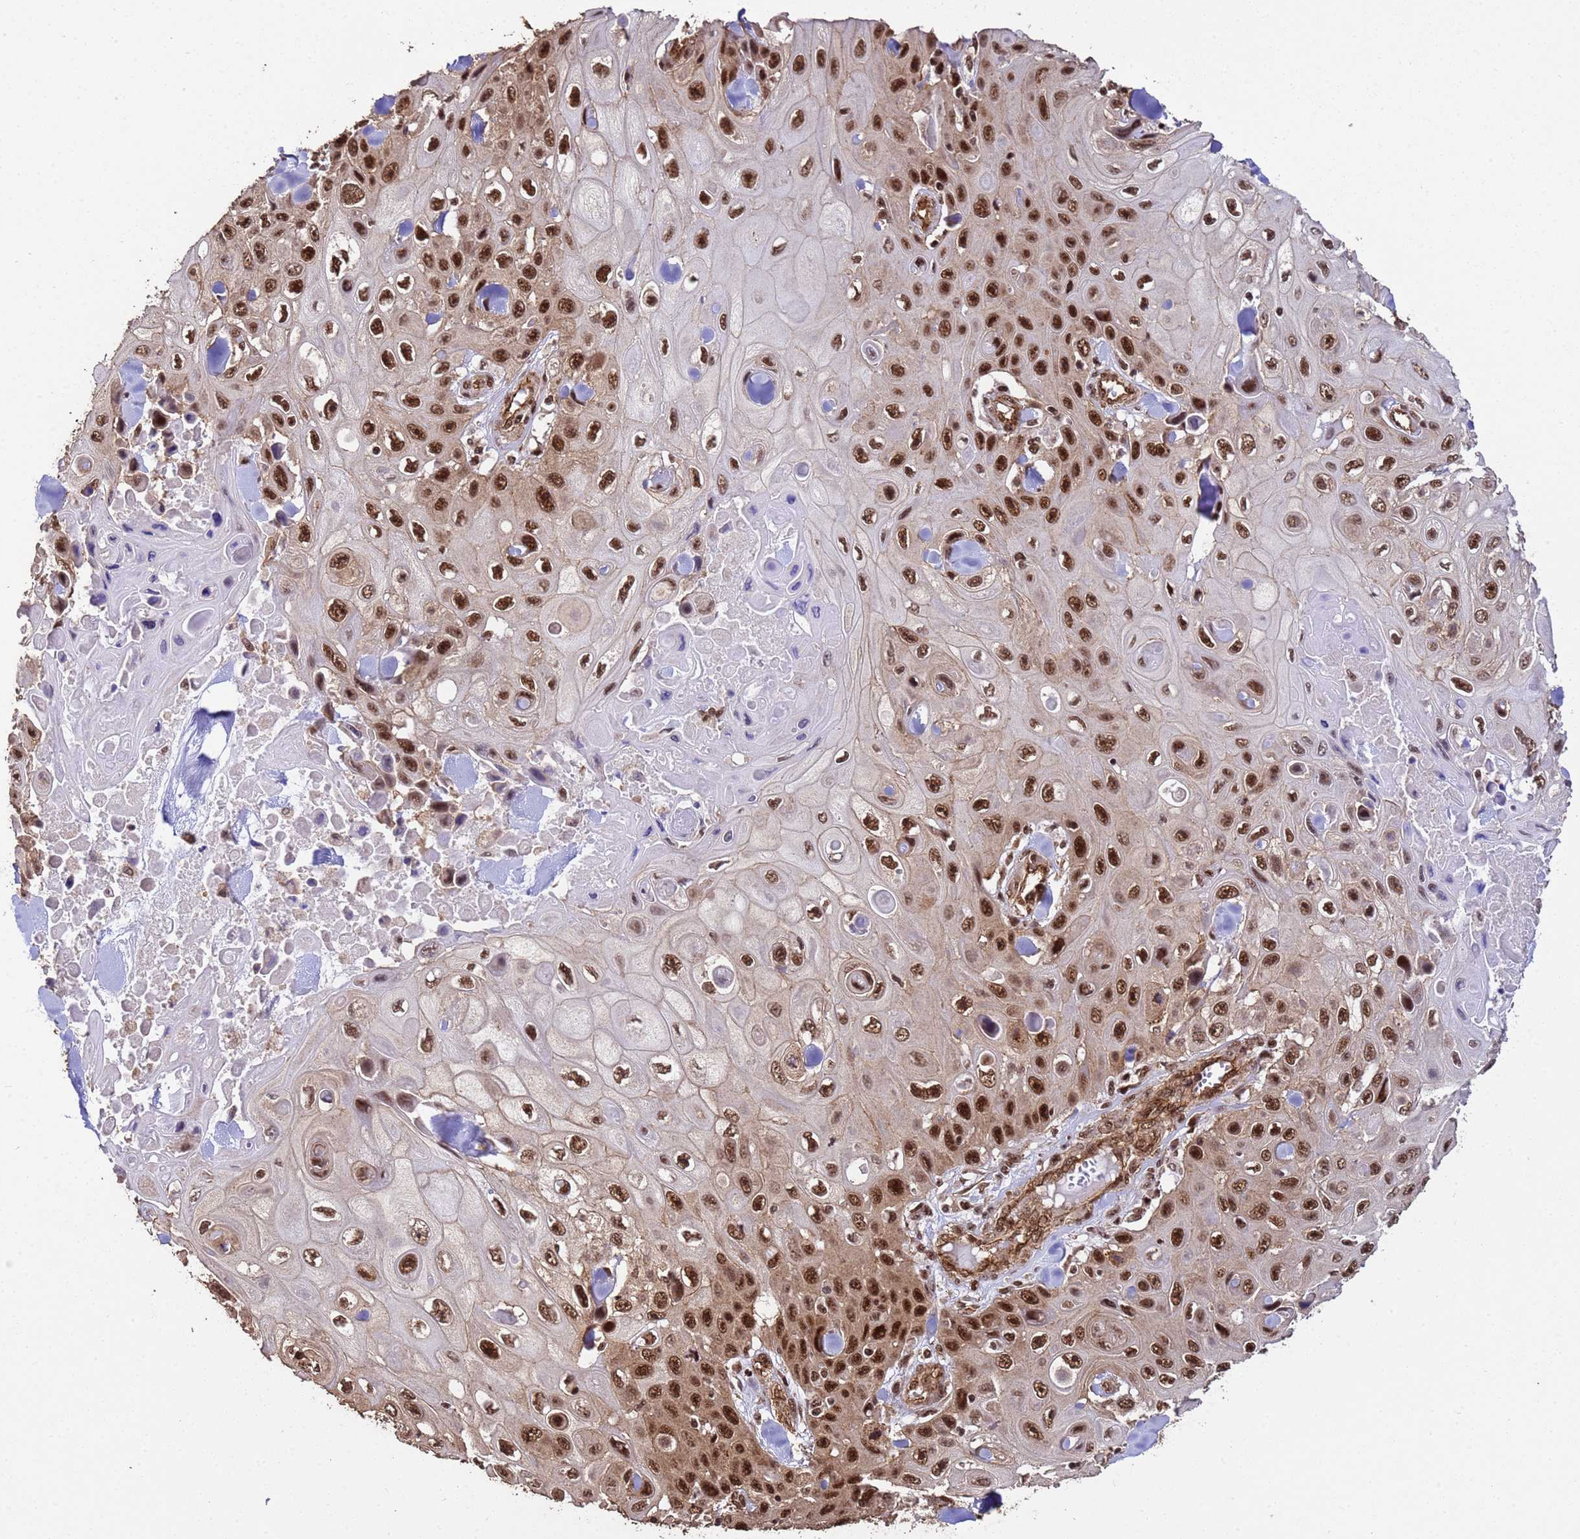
{"staining": {"intensity": "strong", "quantity": ">75%", "location": "nuclear"}, "tissue": "skin cancer", "cell_type": "Tumor cells", "image_type": "cancer", "snomed": [{"axis": "morphology", "description": "Squamous cell carcinoma, NOS"}, {"axis": "topography", "description": "Skin"}], "caption": "Skin cancer (squamous cell carcinoma) stained for a protein (brown) demonstrates strong nuclear positive positivity in approximately >75% of tumor cells.", "gene": "SYF2", "patient": {"sex": "male", "age": 82}}